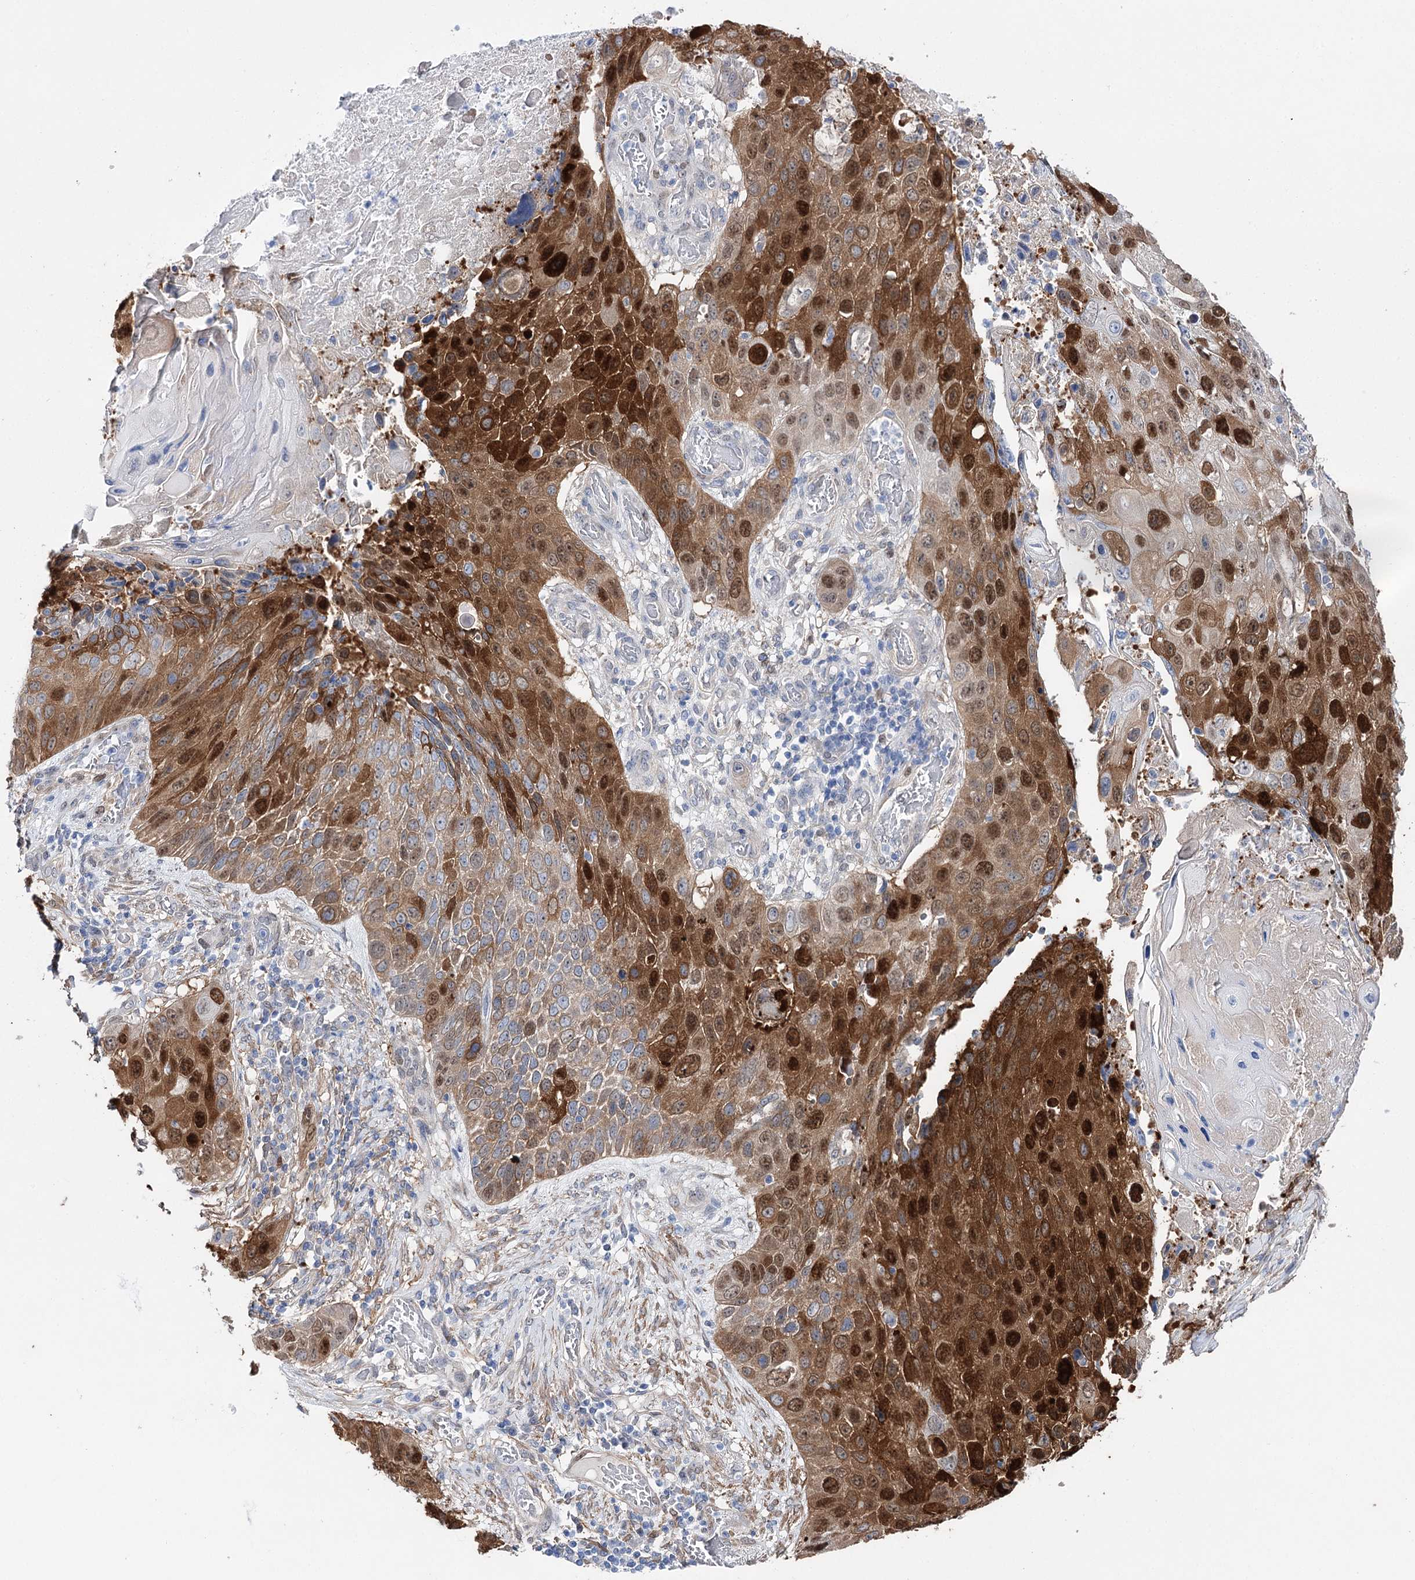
{"staining": {"intensity": "strong", "quantity": ">75%", "location": "cytoplasmic/membranous,nuclear"}, "tissue": "lung cancer", "cell_type": "Tumor cells", "image_type": "cancer", "snomed": [{"axis": "morphology", "description": "Squamous cell carcinoma, NOS"}, {"axis": "topography", "description": "Lung"}], "caption": "About >75% of tumor cells in squamous cell carcinoma (lung) reveal strong cytoplasmic/membranous and nuclear protein staining as visualized by brown immunohistochemical staining.", "gene": "UGDH", "patient": {"sex": "male", "age": 61}}